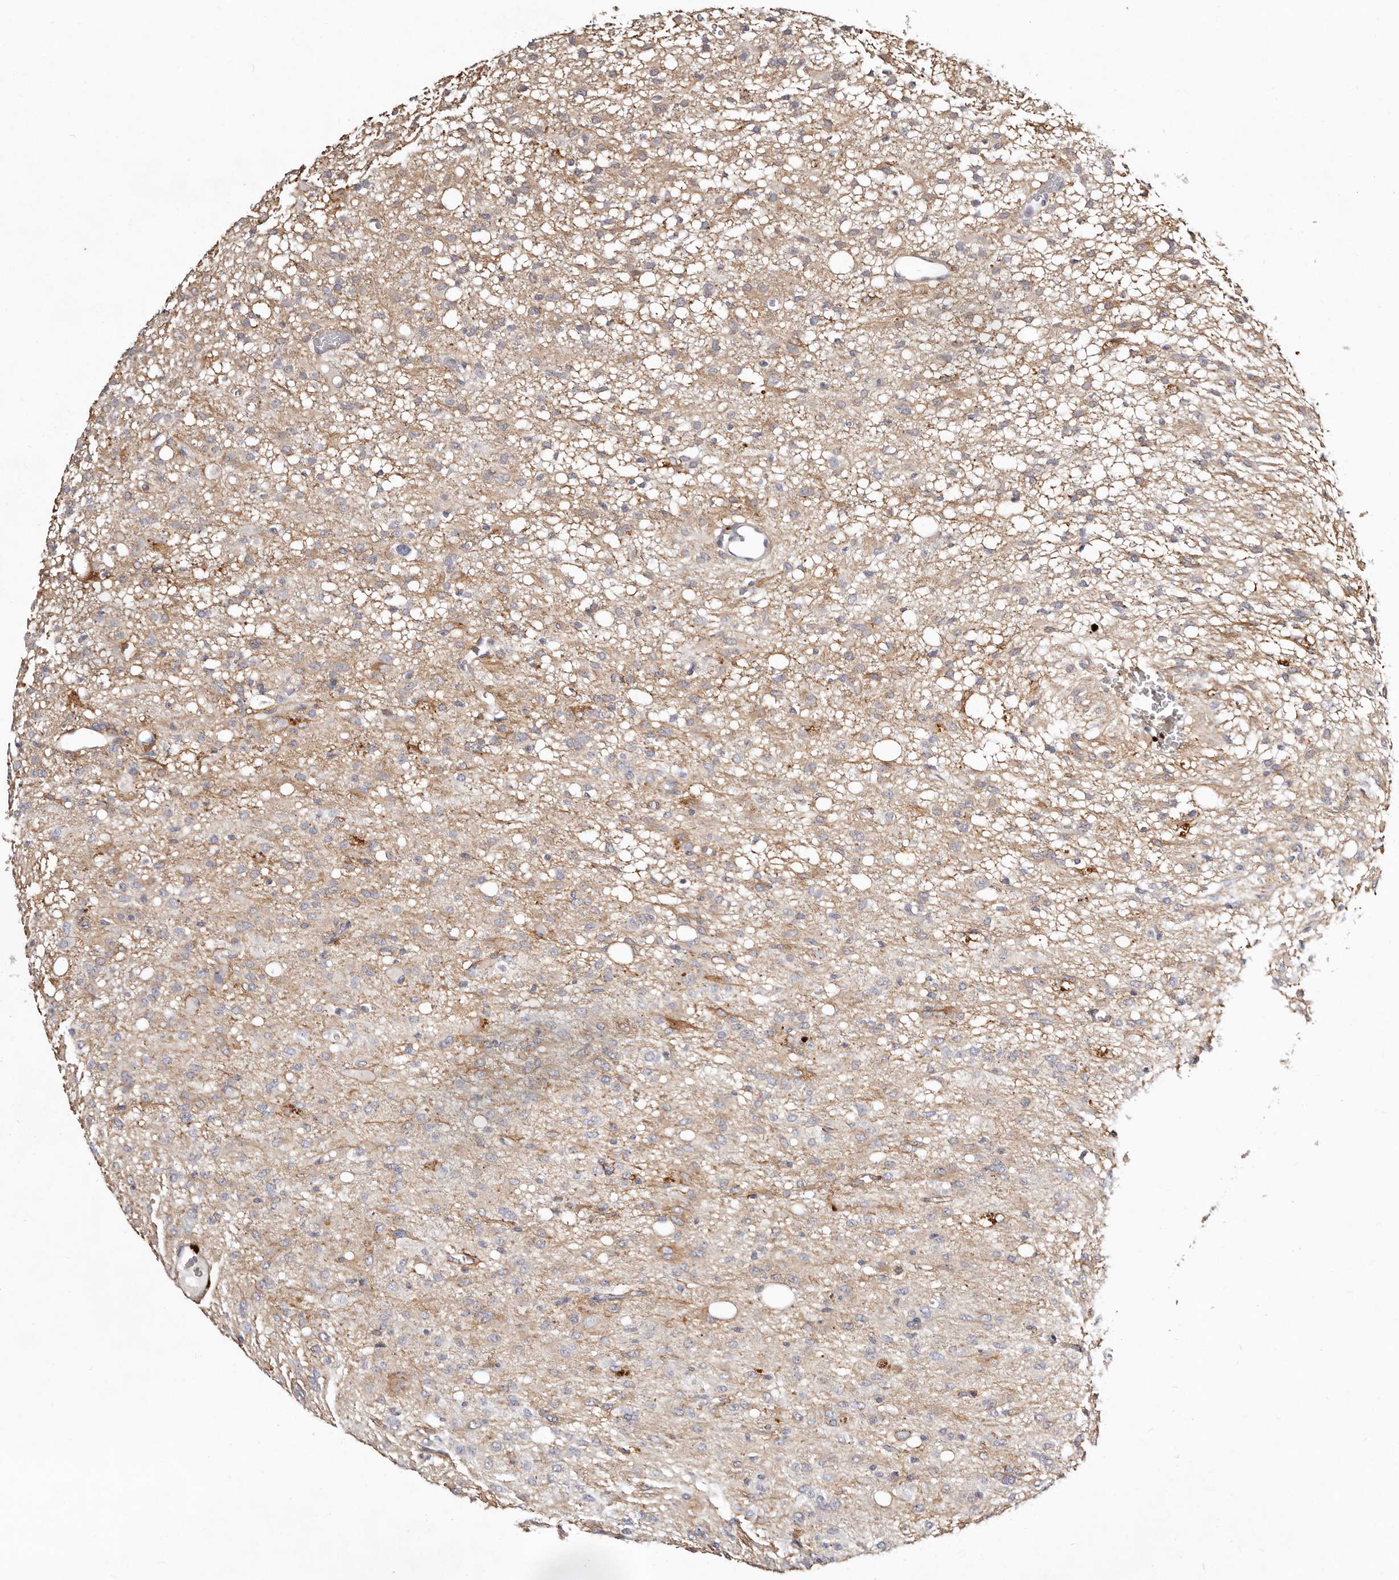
{"staining": {"intensity": "weak", "quantity": "<25%", "location": "cytoplasmic/membranous"}, "tissue": "glioma", "cell_type": "Tumor cells", "image_type": "cancer", "snomed": [{"axis": "morphology", "description": "Glioma, malignant, High grade"}, {"axis": "topography", "description": "Brain"}], "caption": "DAB (3,3'-diaminobenzidine) immunohistochemical staining of human malignant glioma (high-grade) exhibits no significant expression in tumor cells.", "gene": "MRPS33", "patient": {"sex": "female", "age": 59}}